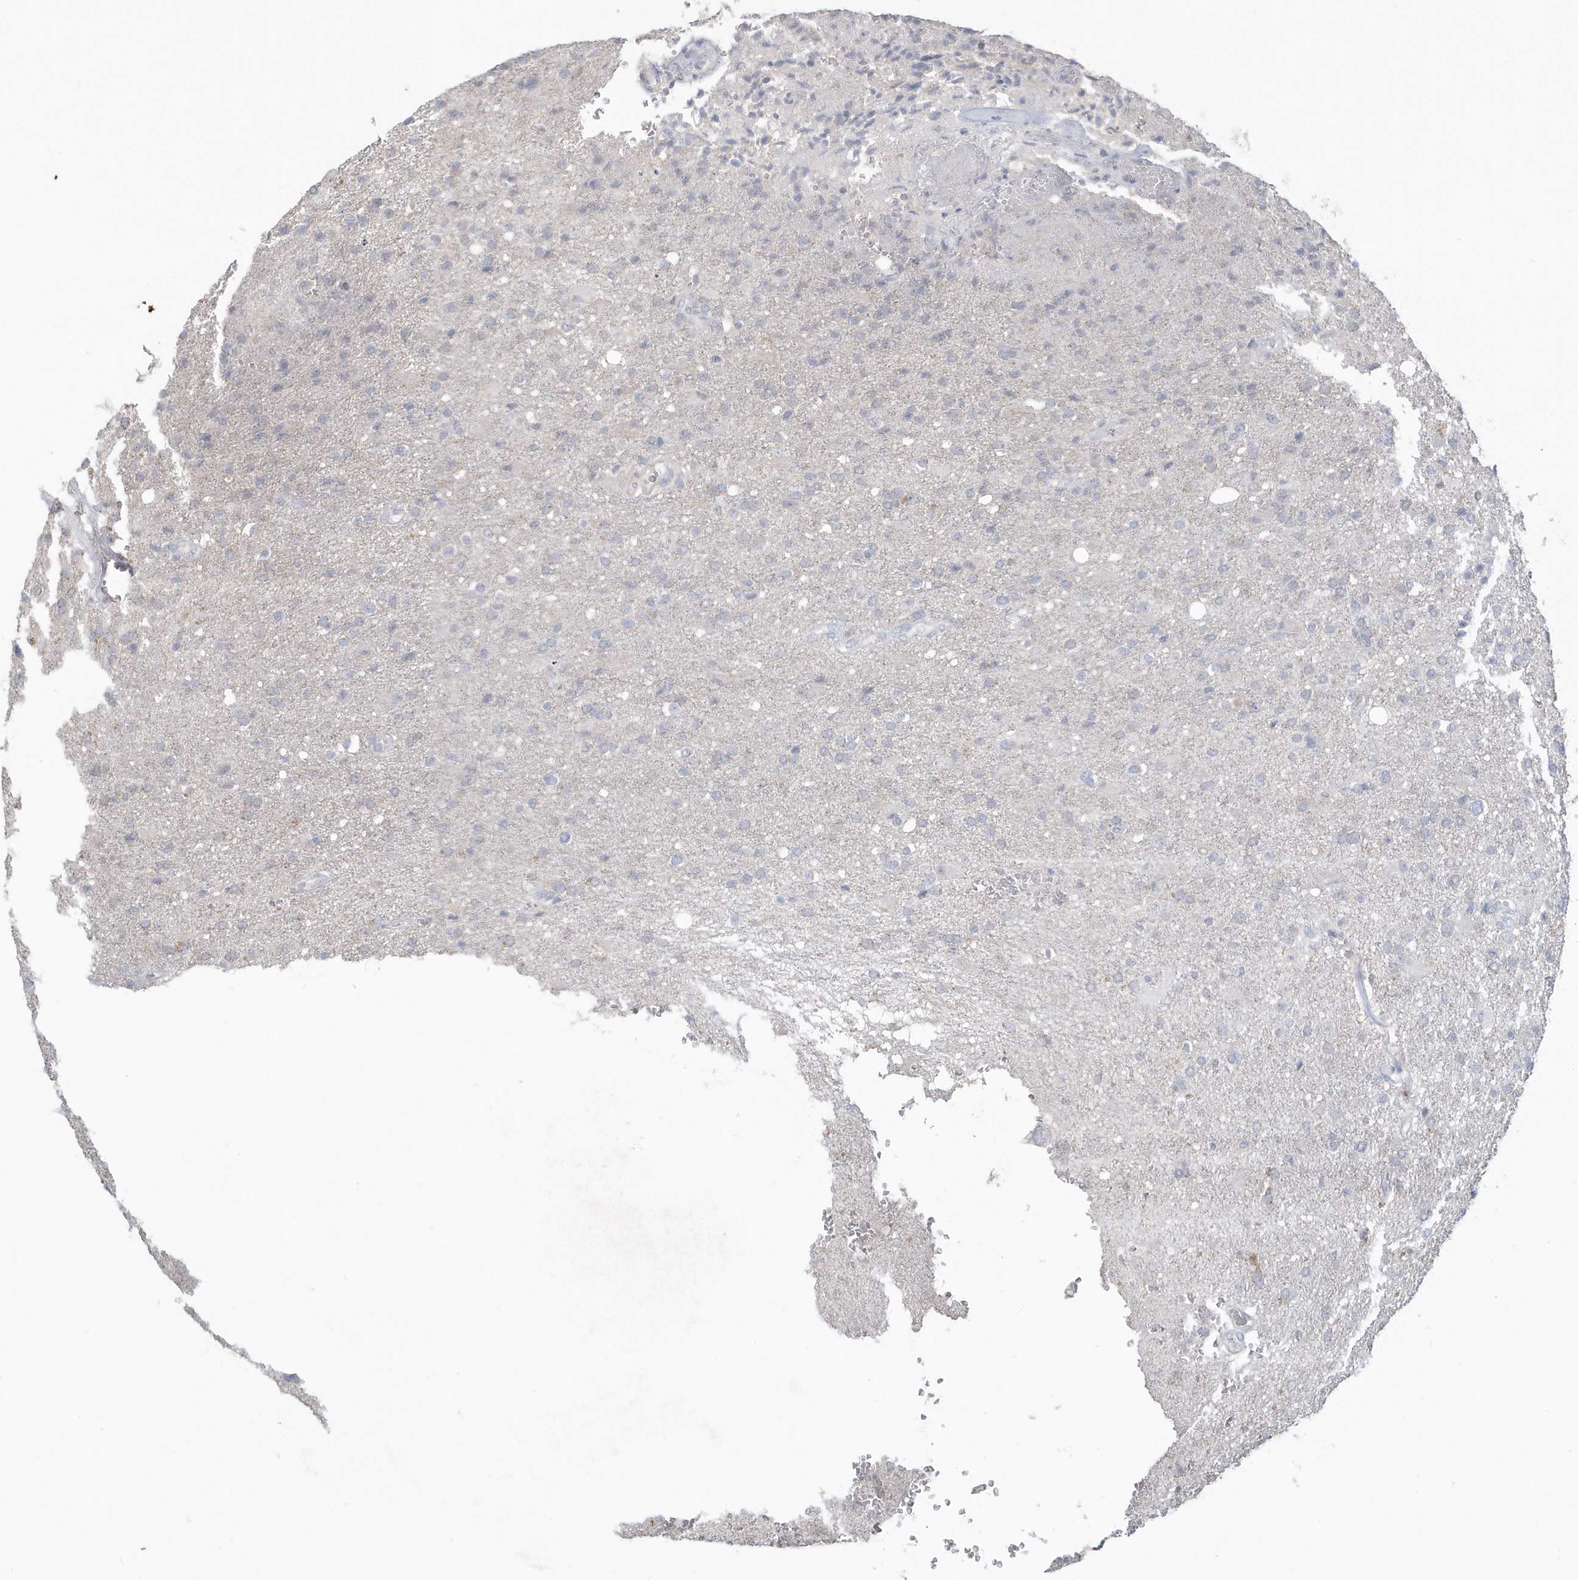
{"staining": {"intensity": "negative", "quantity": "none", "location": "none"}, "tissue": "glioma", "cell_type": "Tumor cells", "image_type": "cancer", "snomed": [{"axis": "morphology", "description": "Glioma, malignant, High grade"}, {"axis": "topography", "description": "Brain"}], "caption": "Immunohistochemical staining of malignant glioma (high-grade) reveals no significant positivity in tumor cells.", "gene": "C1RL", "patient": {"sex": "male", "age": 71}}